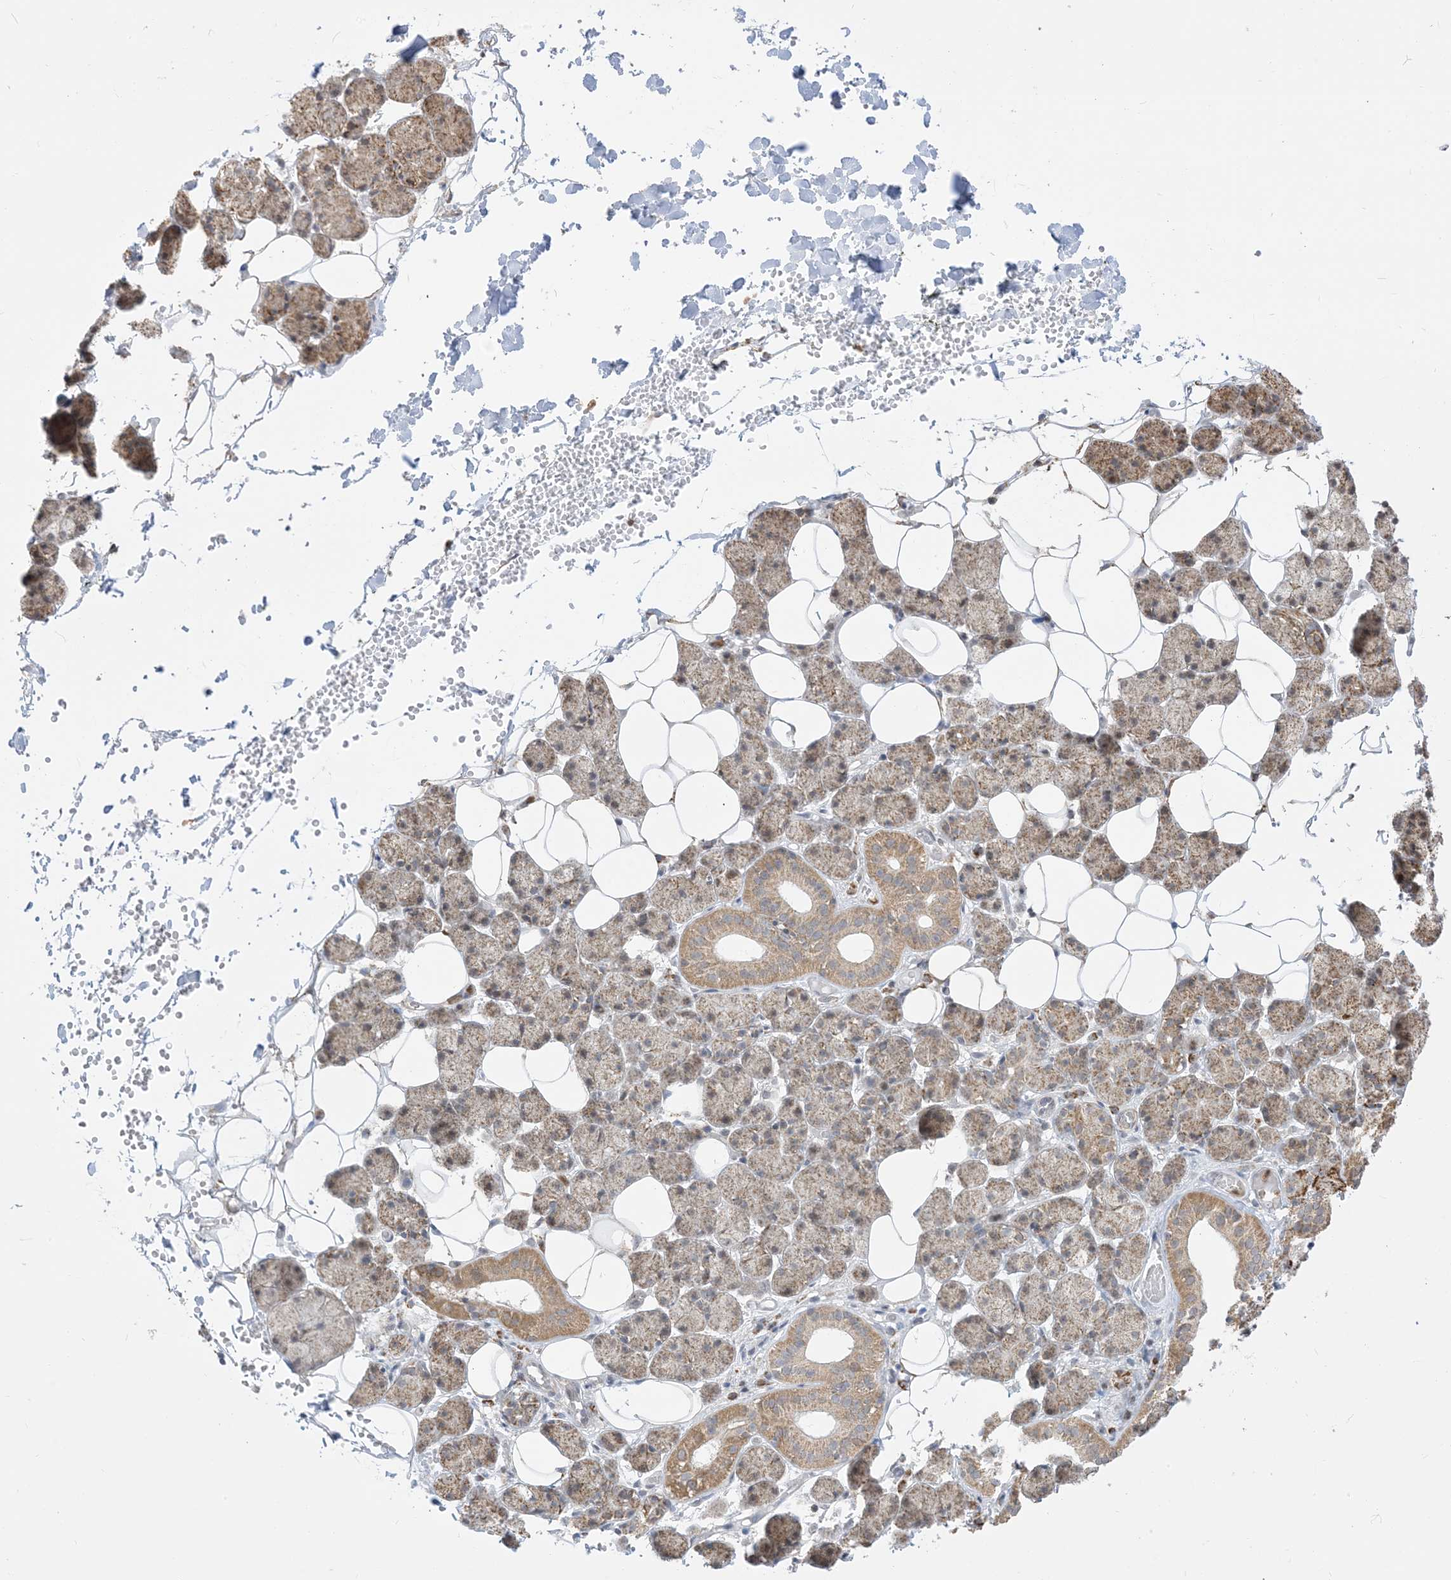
{"staining": {"intensity": "weak", "quantity": ">75%", "location": "cytoplasmic/membranous"}, "tissue": "salivary gland", "cell_type": "Glandular cells", "image_type": "normal", "snomed": [{"axis": "morphology", "description": "Normal tissue, NOS"}, {"axis": "topography", "description": "Salivary gland"}], "caption": "Salivary gland stained with DAB (3,3'-diaminobenzidine) IHC reveals low levels of weak cytoplasmic/membranous staining in approximately >75% of glandular cells. Using DAB (brown) and hematoxylin (blue) stains, captured at high magnification using brightfield microscopy.", "gene": "KANSL3", "patient": {"sex": "female", "age": 33}}